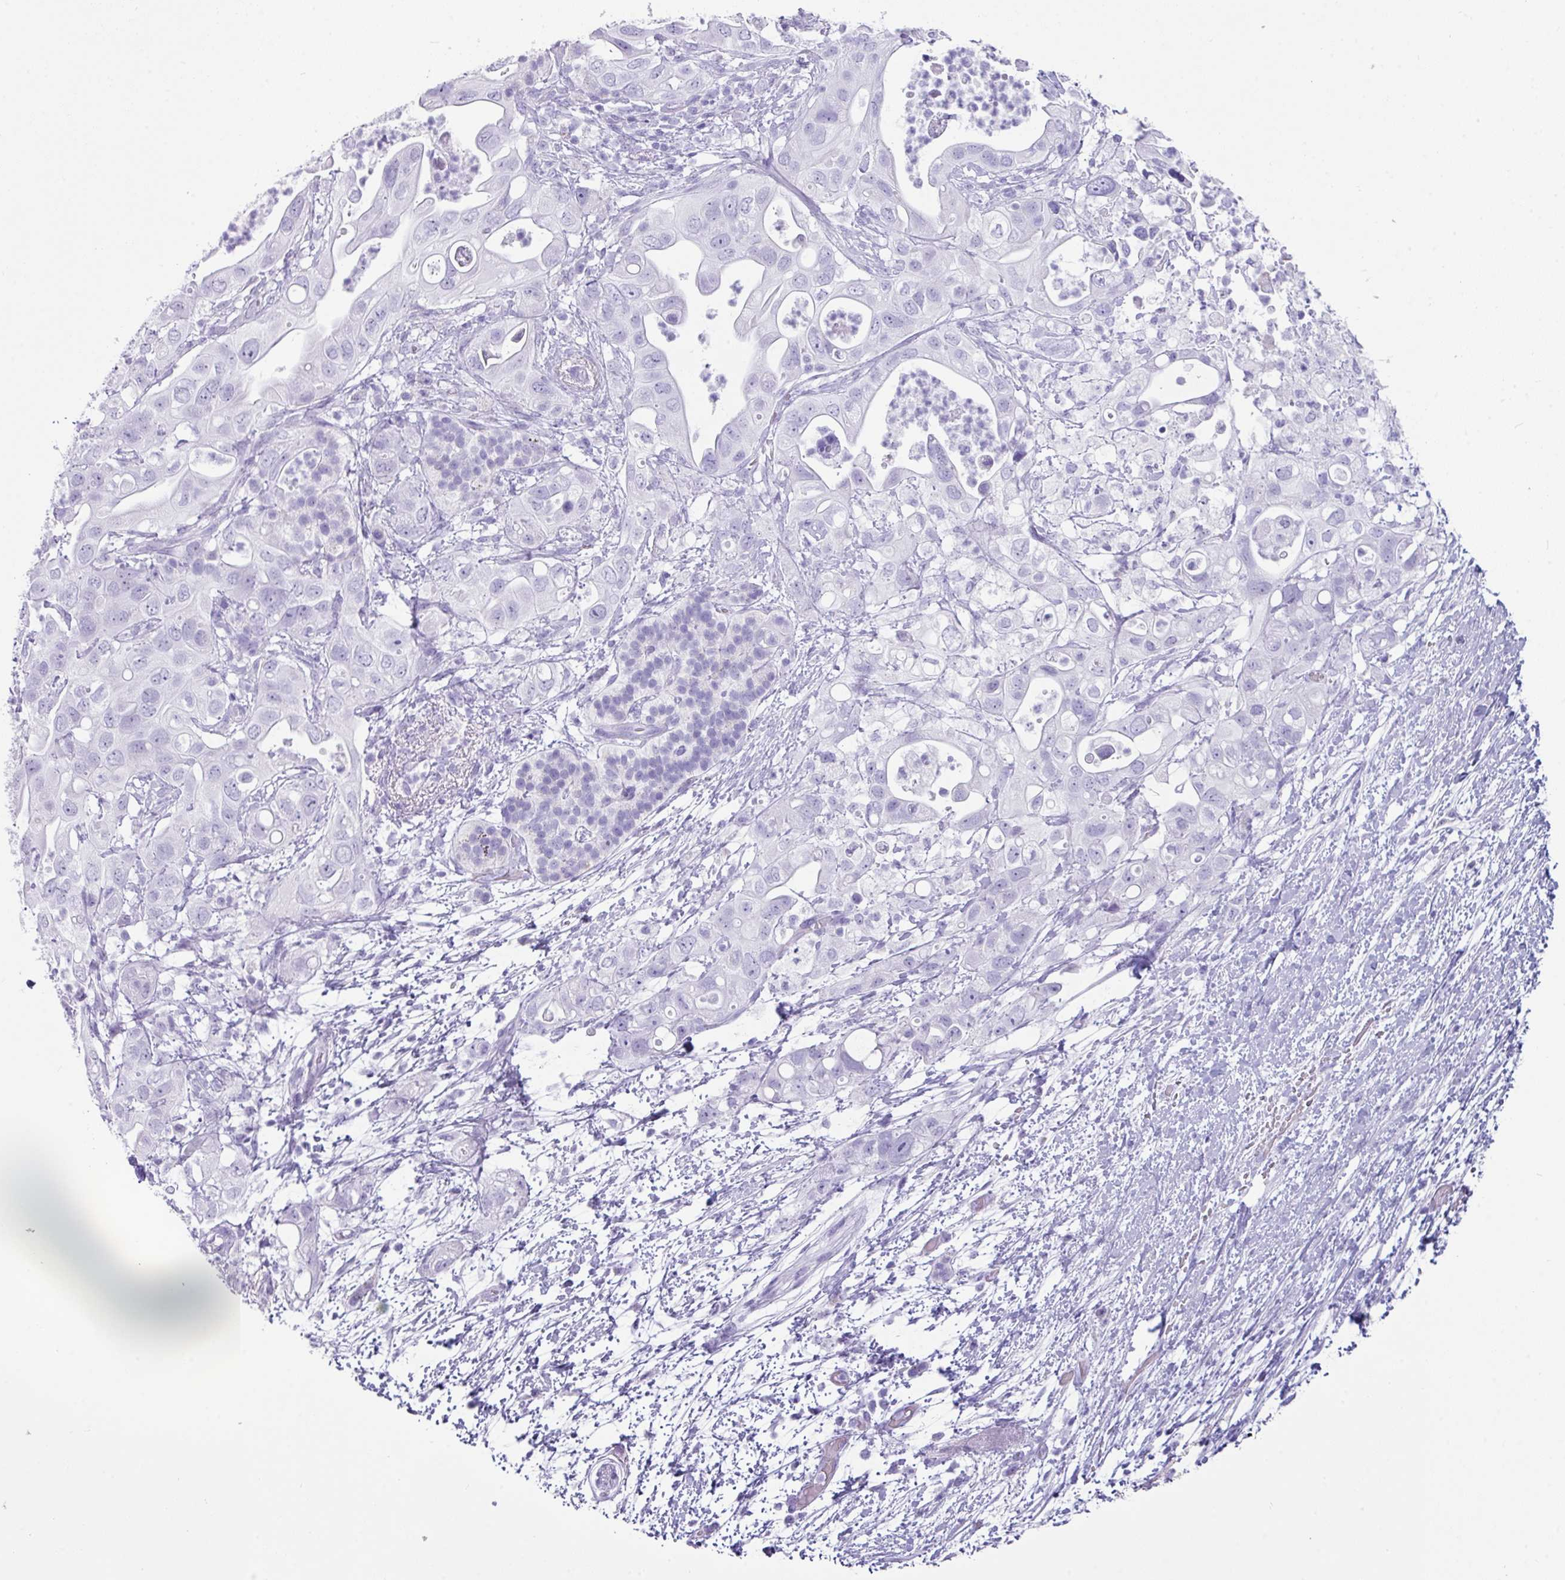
{"staining": {"intensity": "negative", "quantity": "none", "location": "none"}, "tissue": "pancreatic cancer", "cell_type": "Tumor cells", "image_type": "cancer", "snomed": [{"axis": "morphology", "description": "Adenocarcinoma, NOS"}, {"axis": "topography", "description": "Pancreas"}], "caption": "An image of human pancreatic adenocarcinoma is negative for staining in tumor cells.", "gene": "NCCRP1", "patient": {"sex": "female", "age": 72}}